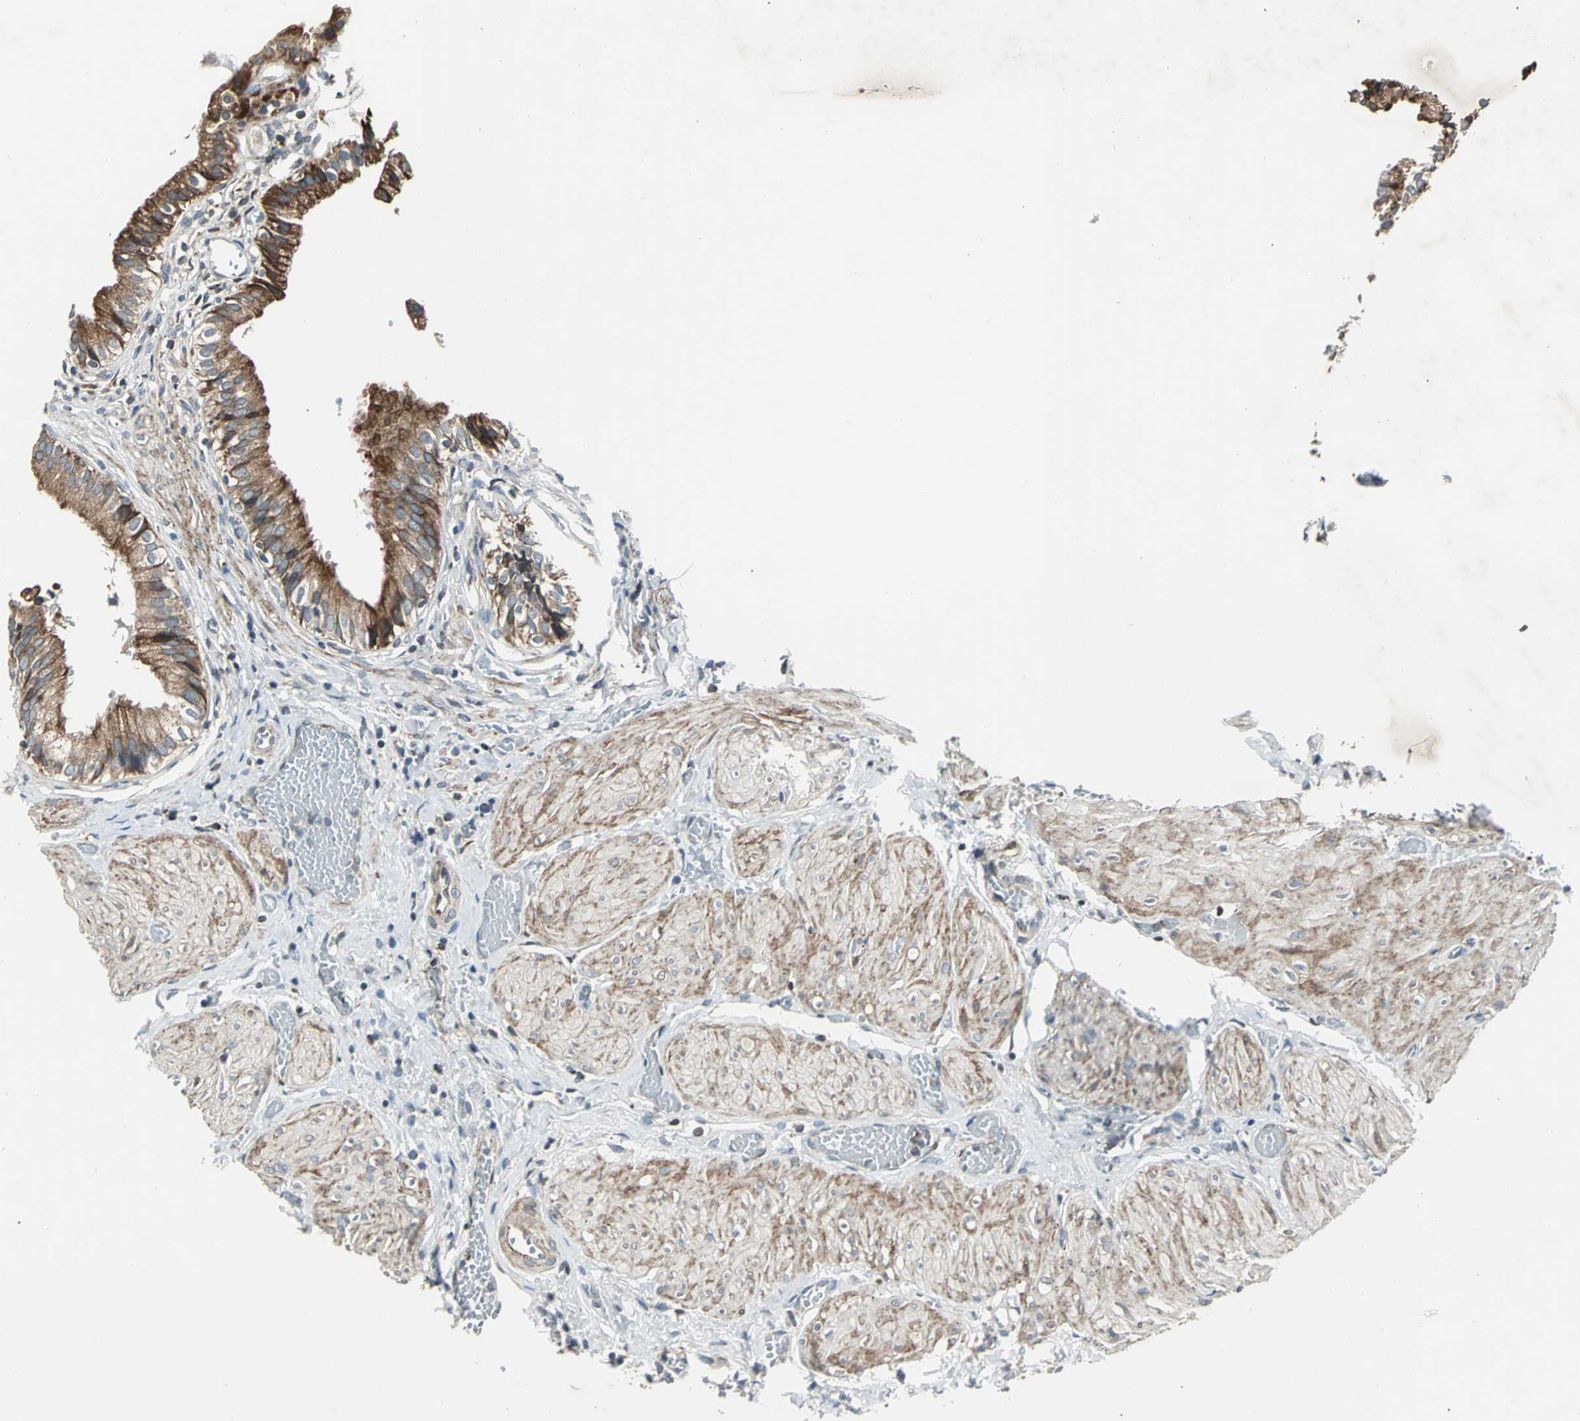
{"staining": {"intensity": "moderate", "quantity": ">75%", "location": "cytoplasmic/membranous"}, "tissue": "gallbladder", "cell_type": "Glandular cells", "image_type": "normal", "snomed": [{"axis": "morphology", "description": "Normal tissue, NOS"}, {"axis": "topography", "description": "Gallbladder"}], "caption": "Gallbladder stained with IHC demonstrates moderate cytoplasmic/membranous staining in approximately >75% of glandular cells.", "gene": "HTATIP2", "patient": {"sex": "male", "age": 65}}